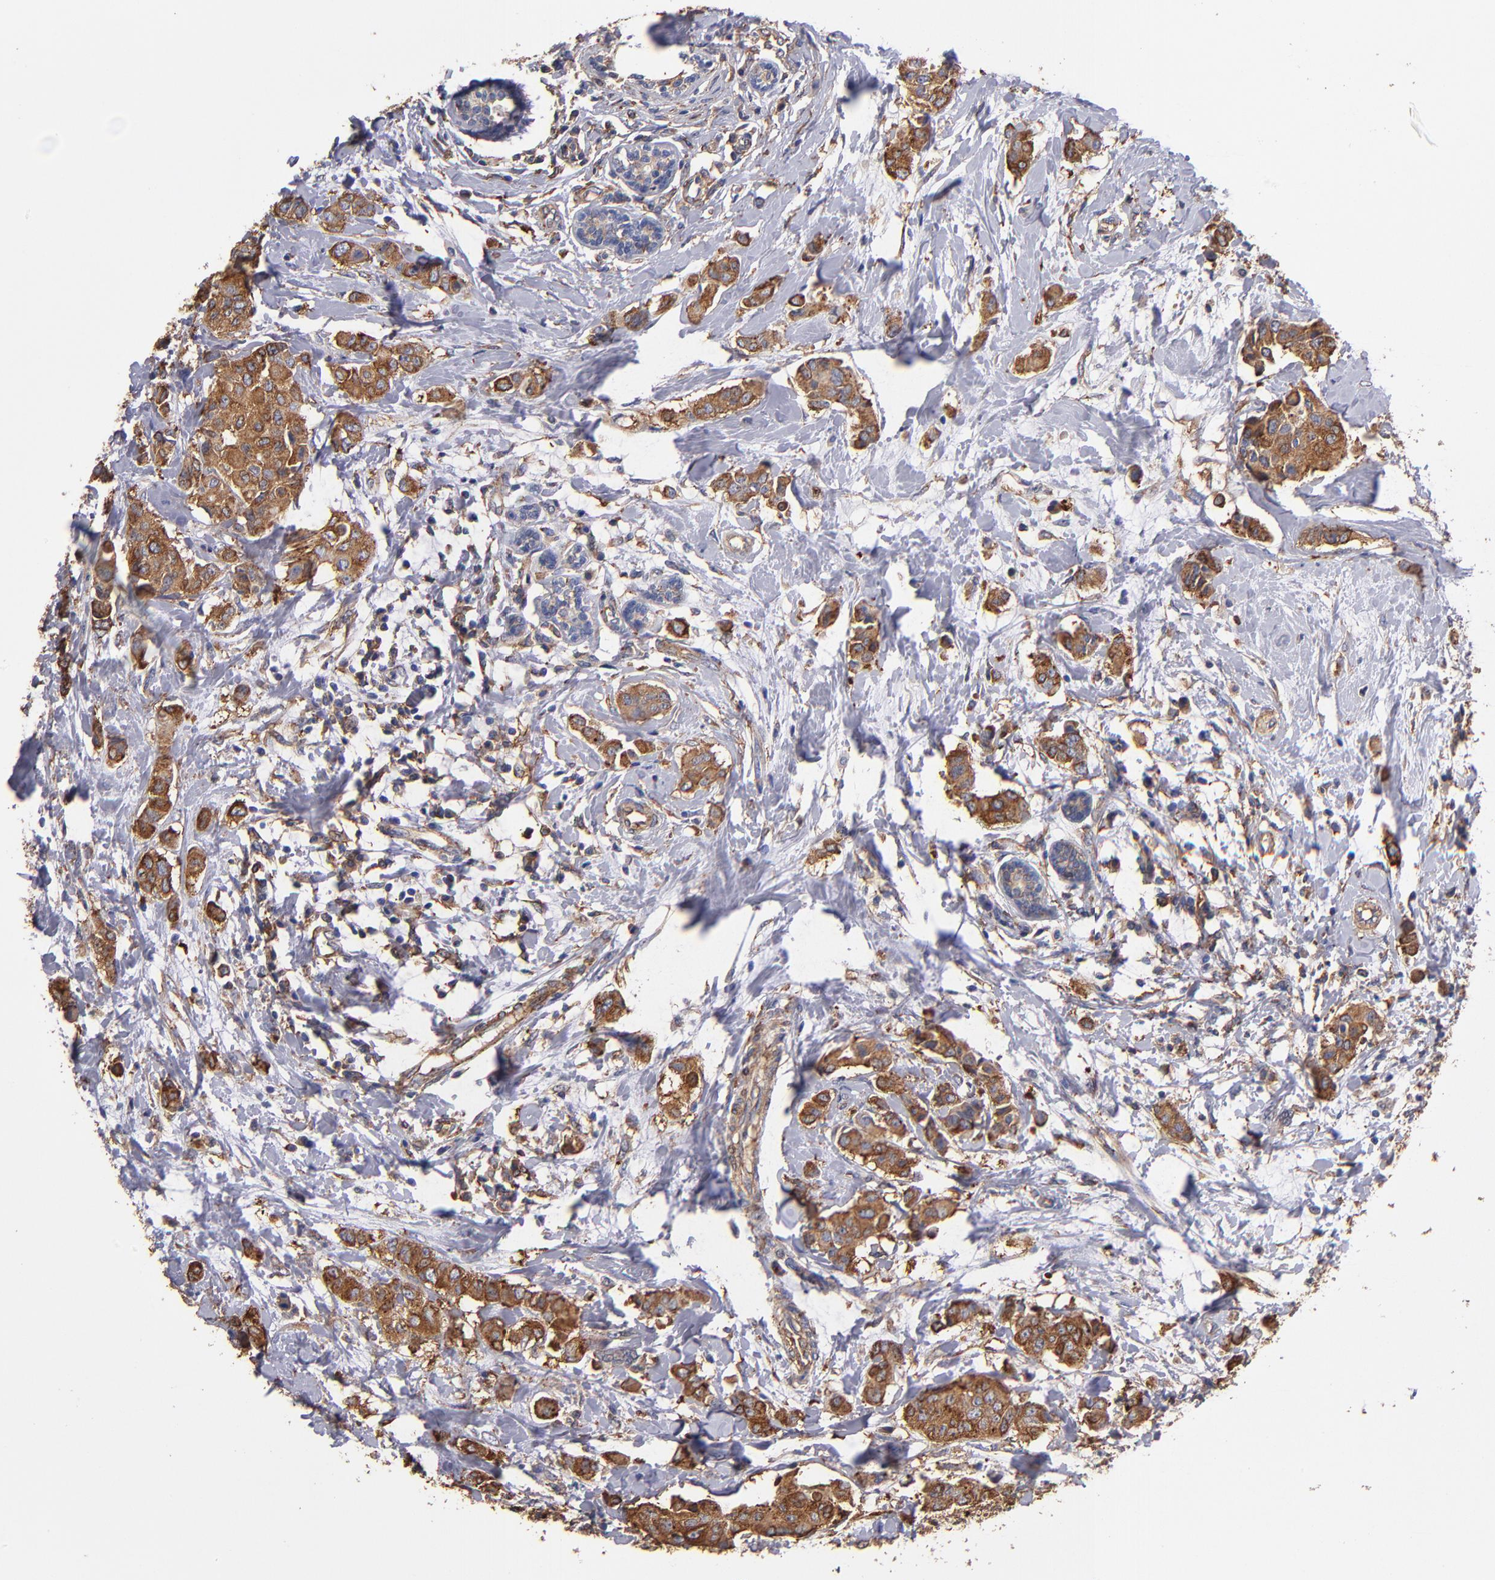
{"staining": {"intensity": "moderate", "quantity": ">75%", "location": "cytoplasmic/membranous"}, "tissue": "breast cancer", "cell_type": "Tumor cells", "image_type": "cancer", "snomed": [{"axis": "morphology", "description": "Duct carcinoma"}, {"axis": "topography", "description": "Breast"}], "caption": "A photomicrograph of human breast cancer stained for a protein exhibits moderate cytoplasmic/membranous brown staining in tumor cells.", "gene": "MVP", "patient": {"sex": "female", "age": 40}}